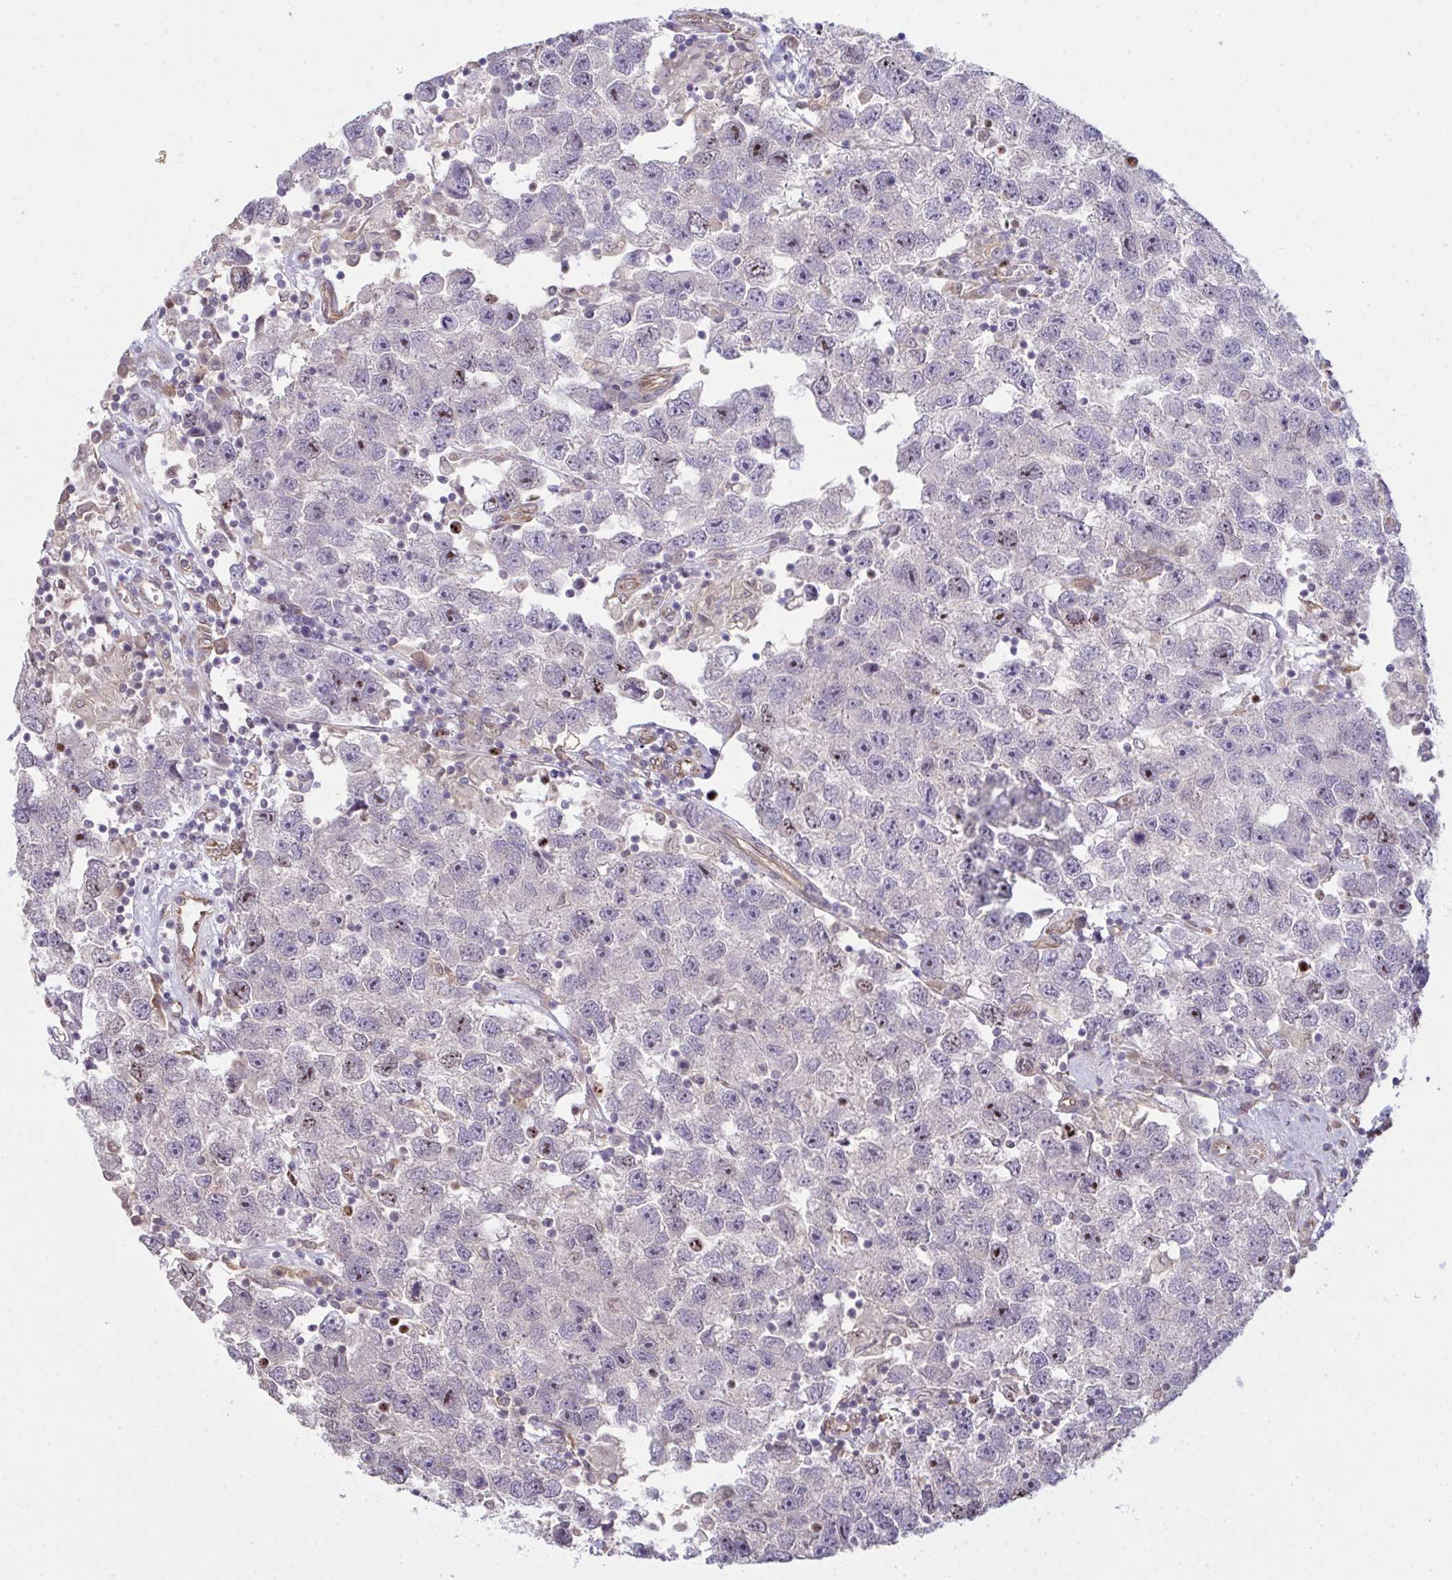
{"staining": {"intensity": "weak", "quantity": "<25%", "location": "nuclear"}, "tissue": "testis cancer", "cell_type": "Tumor cells", "image_type": "cancer", "snomed": [{"axis": "morphology", "description": "Seminoma, NOS"}, {"axis": "topography", "description": "Testis"}], "caption": "An immunohistochemistry image of testis cancer (seminoma) is shown. There is no staining in tumor cells of testis cancer (seminoma).", "gene": "SETD7", "patient": {"sex": "male", "age": 26}}